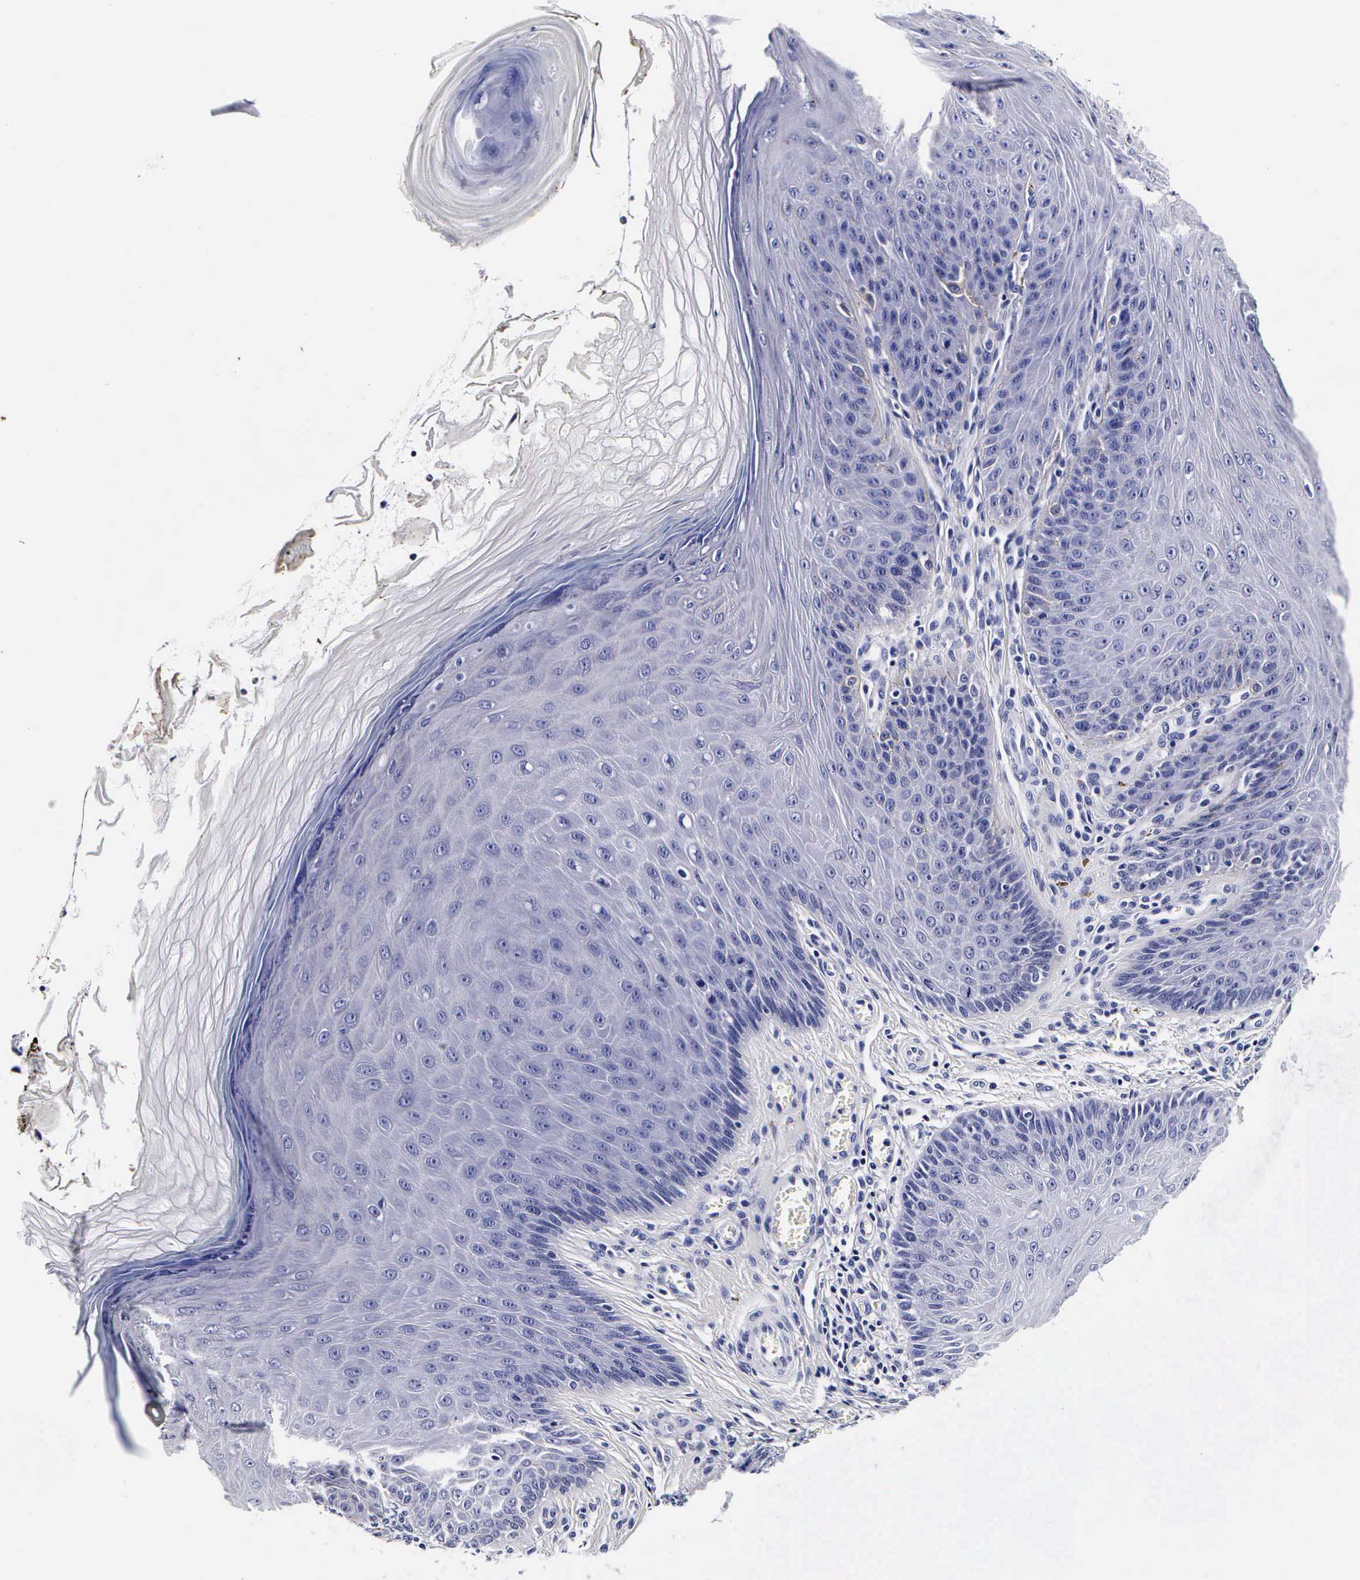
{"staining": {"intensity": "negative", "quantity": "none", "location": "none"}, "tissue": "skin", "cell_type": "Fibroblasts", "image_type": "normal", "snomed": [{"axis": "morphology", "description": "Normal tissue, NOS"}, {"axis": "topography", "description": "Skin"}], "caption": "Immunohistochemistry of unremarkable human skin exhibits no expression in fibroblasts.", "gene": "RNASE6", "patient": {"sex": "female", "age": 15}}